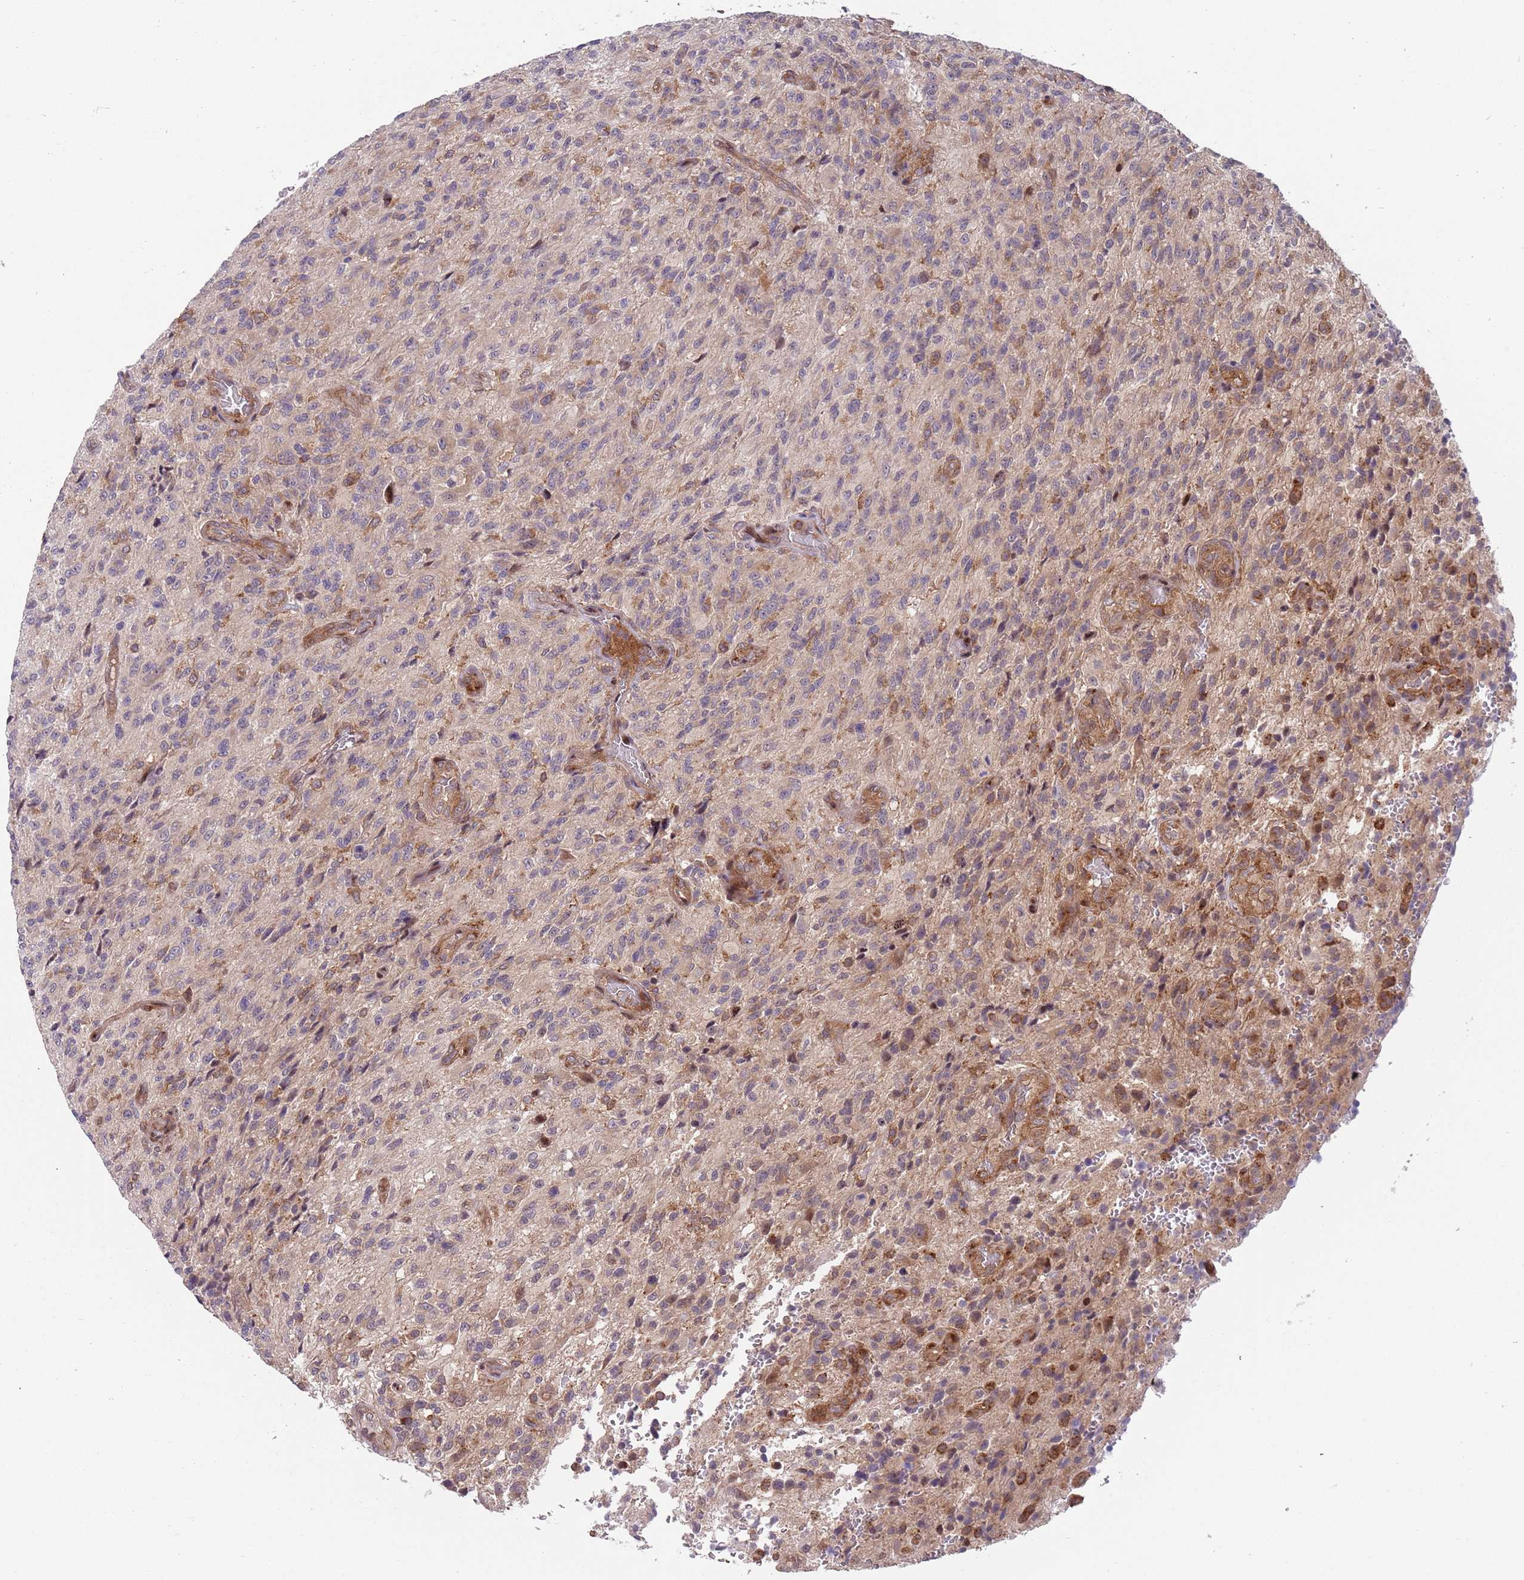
{"staining": {"intensity": "negative", "quantity": "none", "location": "none"}, "tissue": "glioma", "cell_type": "Tumor cells", "image_type": "cancer", "snomed": [{"axis": "morphology", "description": "Normal tissue, NOS"}, {"axis": "morphology", "description": "Glioma, malignant, High grade"}, {"axis": "topography", "description": "Cerebral cortex"}], "caption": "A high-resolution photomicrograph shows immunohistochemistry staining of malignant high-grade glioma, which shows no significant positivity in tumor cells.", "gene": "GGA1", "patient": {"sex": "male", "age": 56}}